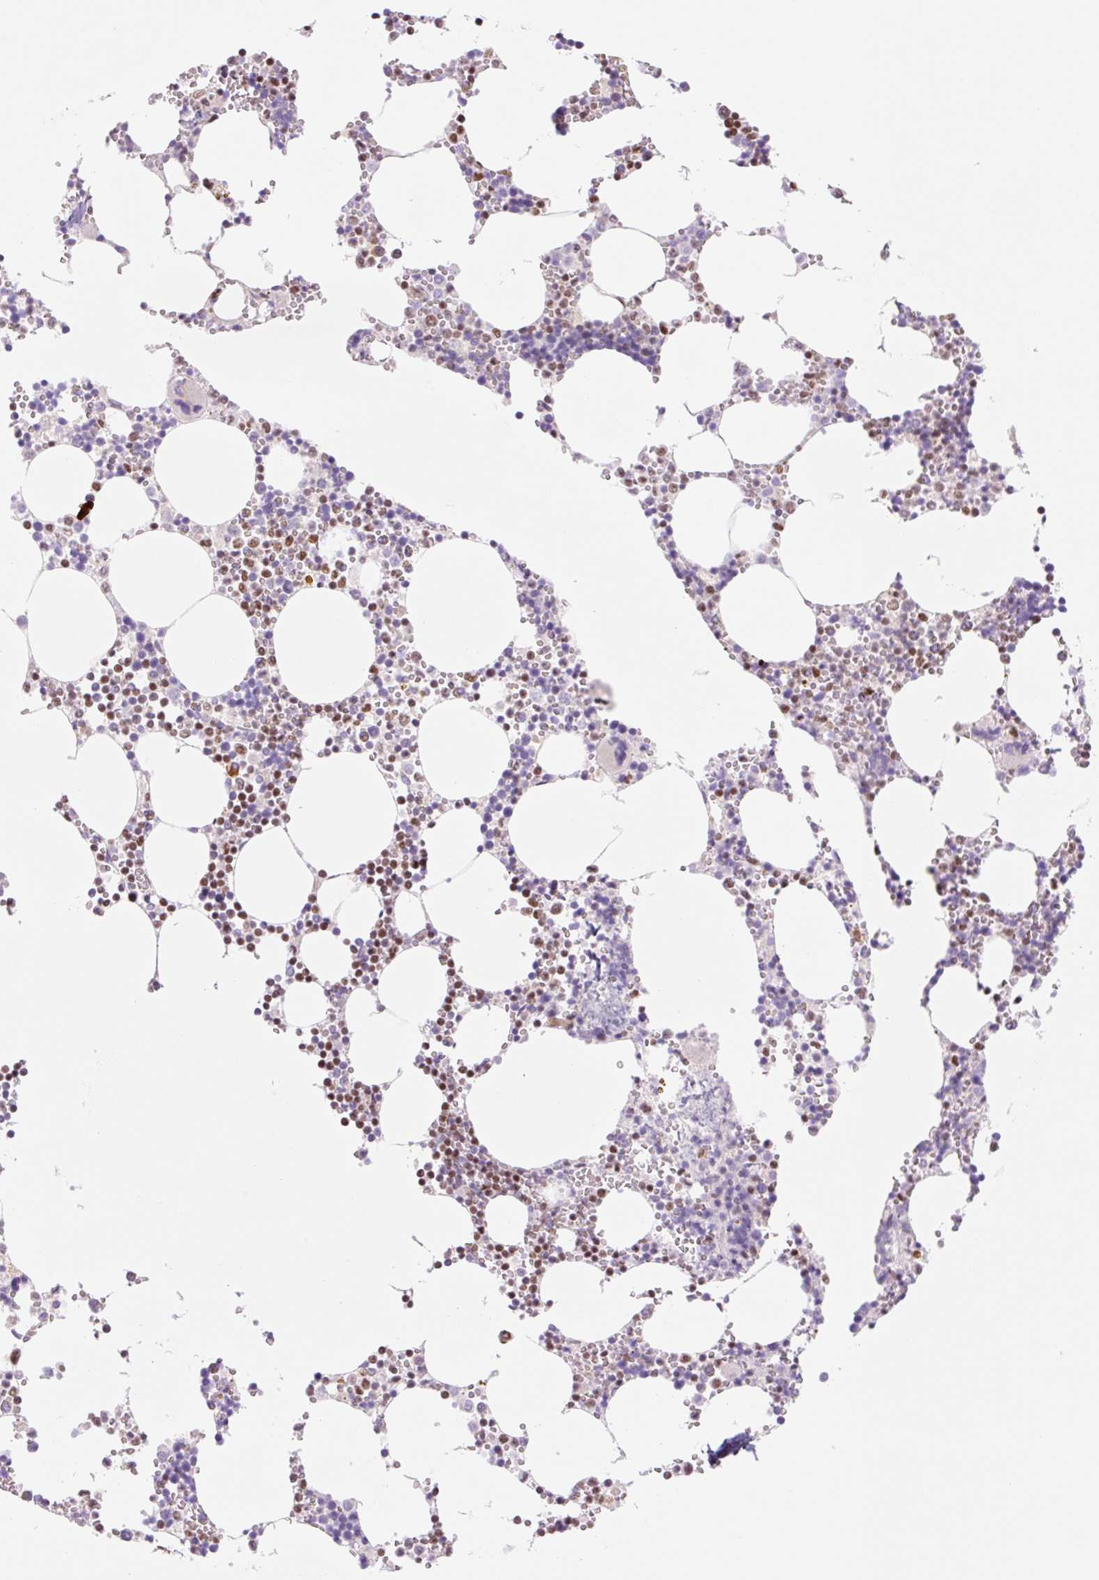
{"staining": {"intensity": "moderate", "quantity": "25%-75%", "location": "nuclear"}, "tissue": "bone marrow", "cell_type": "Hematopoietic cells", "image_type": "normal", "snomed": [{"axis": "morphology", "description": "Normal tissue, NOS"}, {"axis": "topography", "description": "Bone marrow"}], "caption": "Protein staining reveals moderate nuclear staining in about 25%-75% of hematopoietic cells in normal bone marrow.", "gene": "PRDM11", "patient": {"sex": "male", "age": 54}}